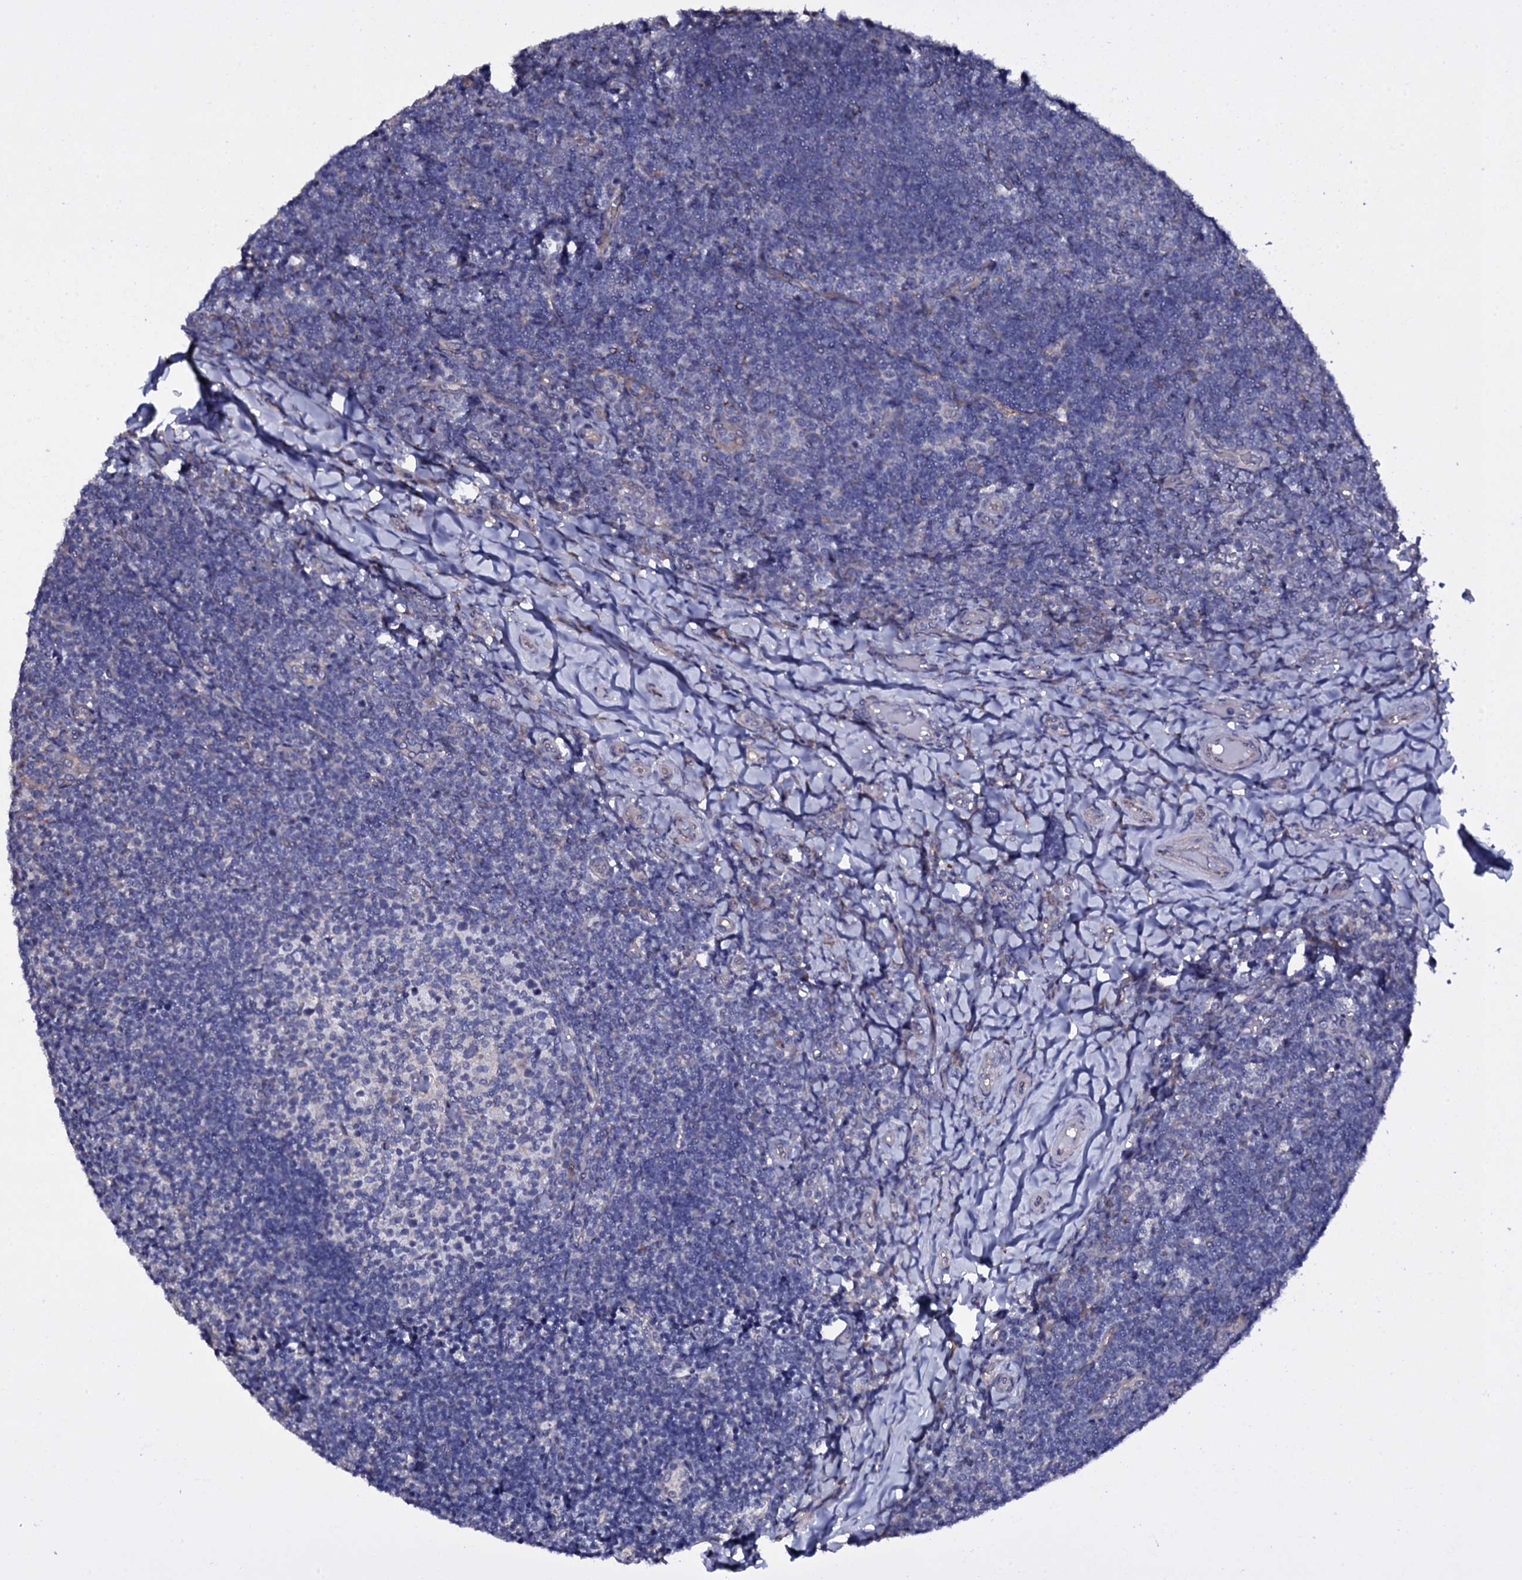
{"staining": {"intensity": "negative", "quantity": "none", "location": "none"}, "tissue": "tonsil", "cell_type": "Germinal center cells", "image_type": "normal", "snomed": [{"axis": "morphology", "description": "Normal tissue, NOS"}, {"axis": "topography", "description": "Tonsil"}], "caption": "An IHC micrograph of normal tonsil is shown. There is no staining in germinal center cells of tonsil. (DAB (3,3'-diaminobenzidine) IHC, high magnification).", "gene": "GAREM1", "patient": {"sex": "female", "age": 10}}